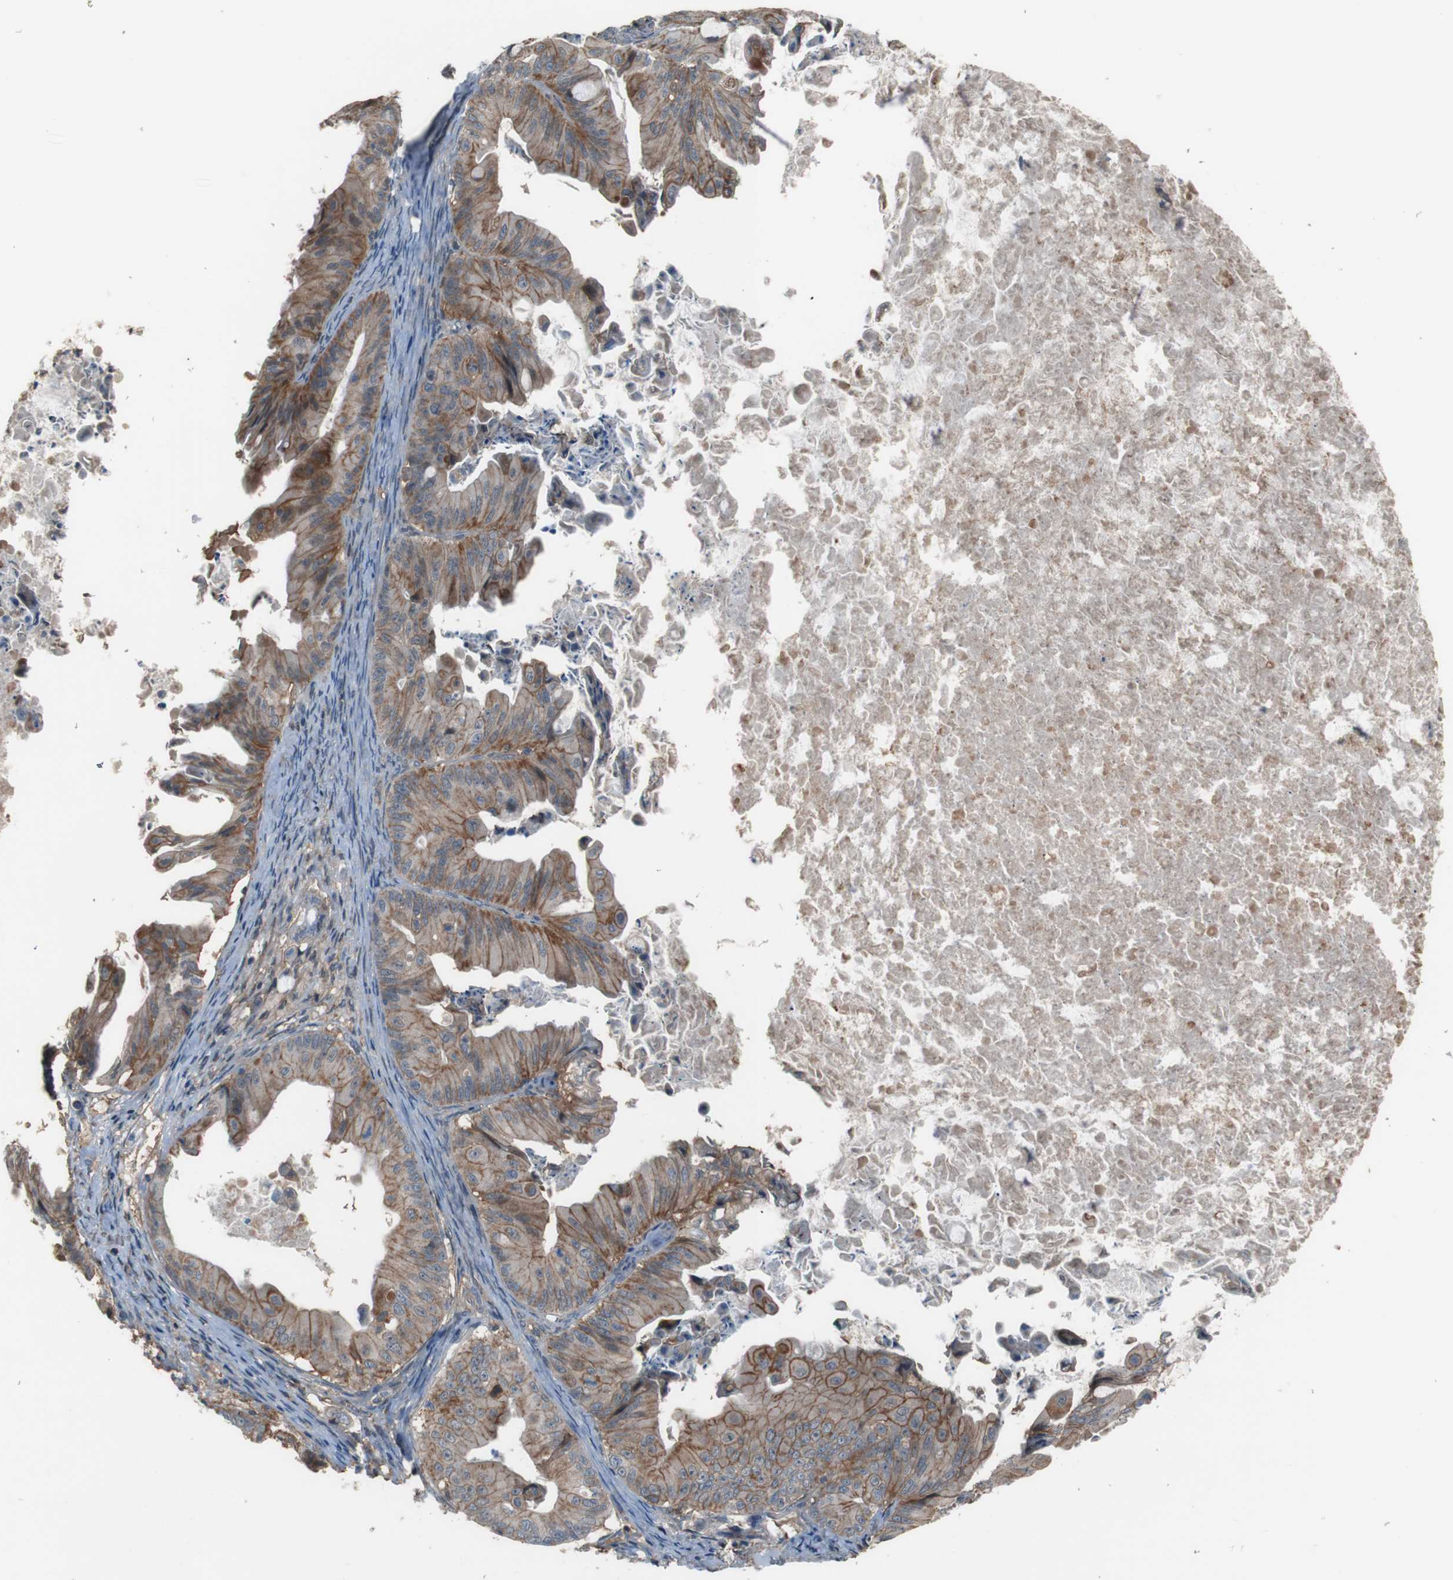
{"staining": {"intensity": "moderate", "quantity": ">75%", "location": "cytoplasmic/membranous"}, "tissue": "ovarian cancer", "cell_type": "Tumor cells", "image_type": "cancer", "snomed": [{"axis": "morphology", "description": "Cystadenocarcinoma, mucinous, NOS"}, {"axis": "topography", "description": "Ovary"}], "caption": "High-magnification brightfield microscopy of ovarian cancer (mucinous cystadenocarcinoma) stained with DAB (3,3'-diaminobenzidine) (brown) and counterstained with hematoxylin (blue). tumor cells exhibit moderate cytoplasmic/membranous positivity is present in approximately>75% of cells.", "gene": "ATP2B1", "patient": {"sex": "female", "age": 37}}